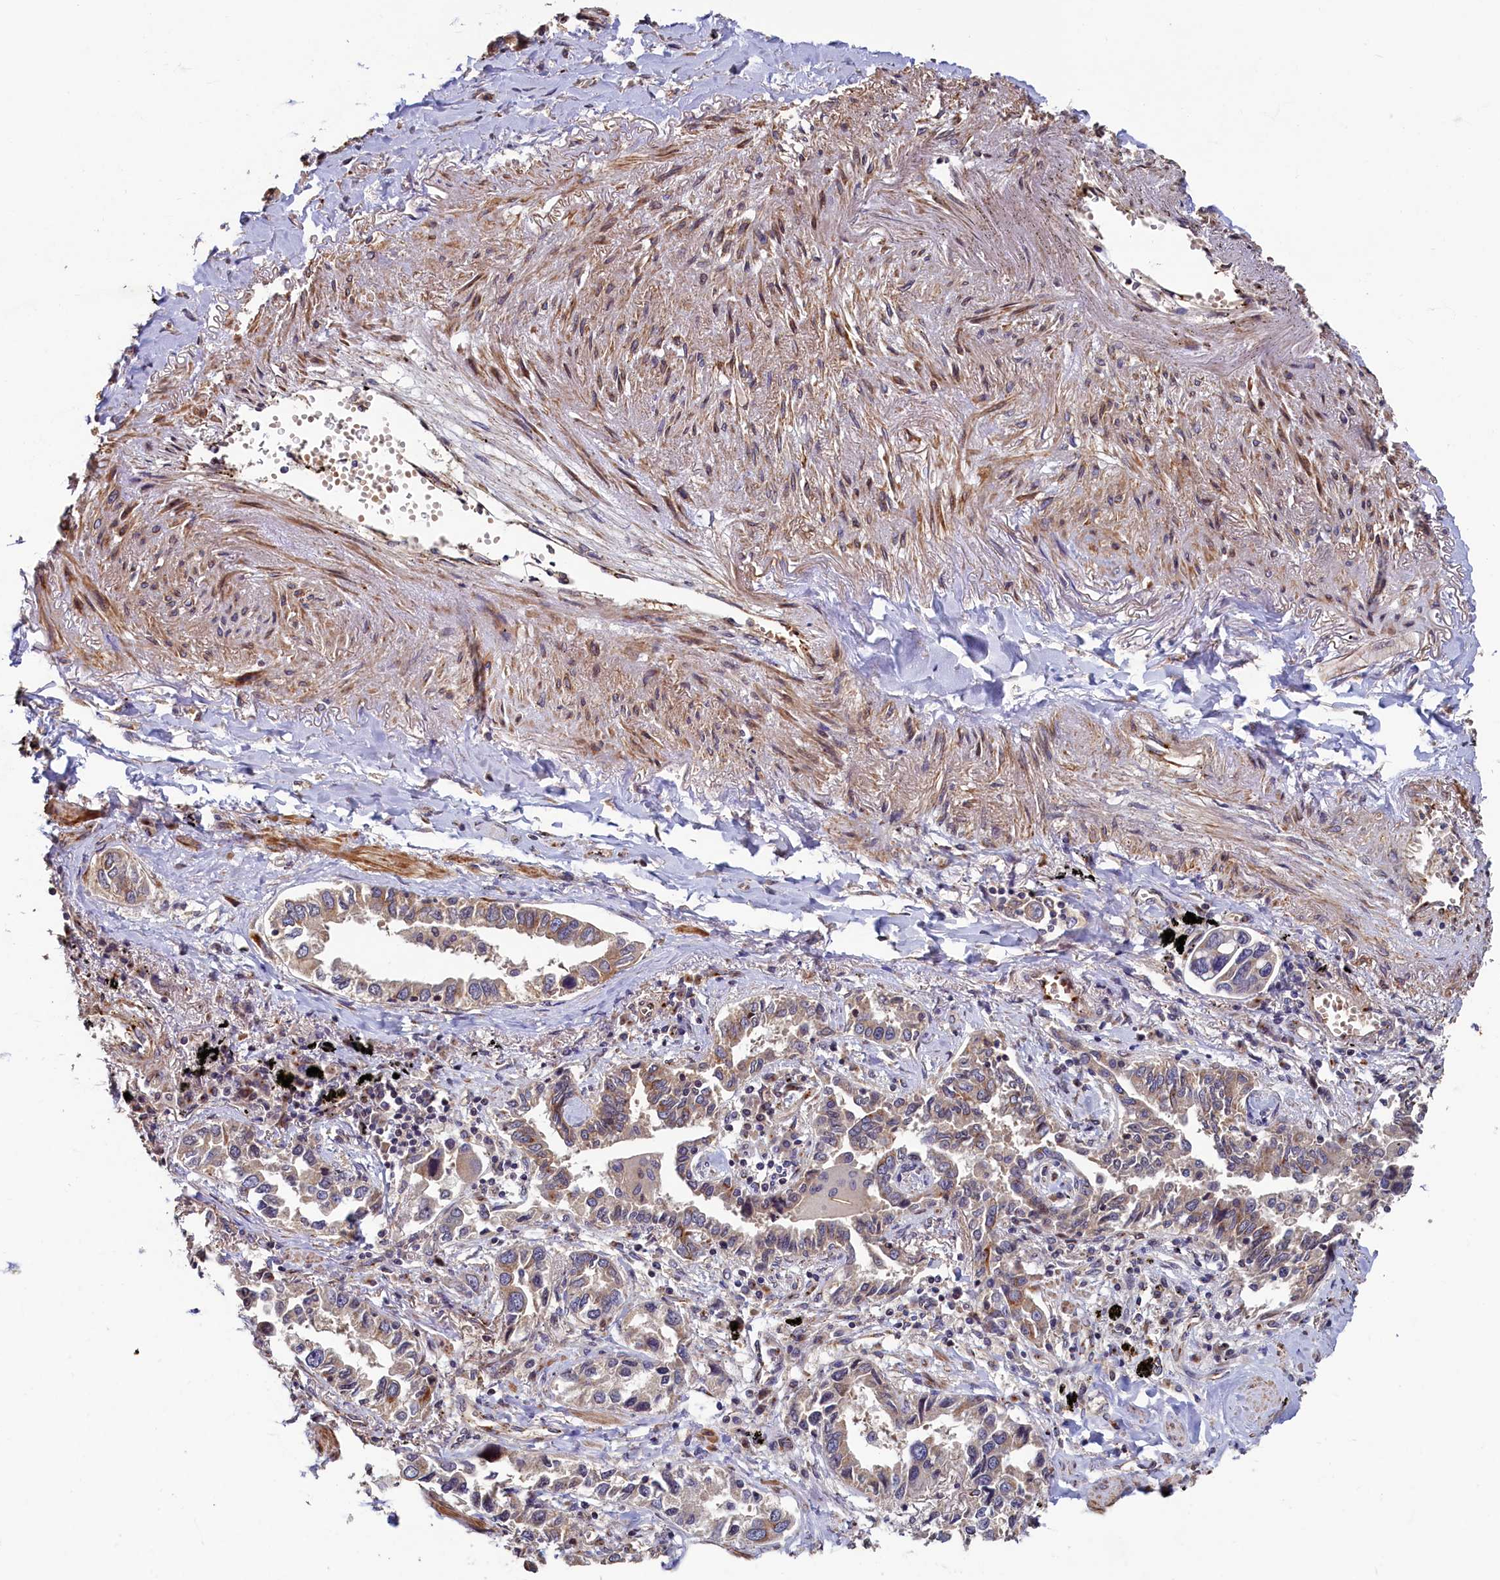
{"staining": {"intensity": "weak", "quantity": "25%-75%", "location": "cytoplasmic/membranous"}, "tissue": "lung cancer", "cell_type": "Tumor cells", "image_type": "cancer", "snomed": [{"axis": "morphology", "description": "Adenocarcinoma, NOS"}, {"axis": "topography", "description": "Lung"}], "caption": "Human adenocarcinoma (lung) stained with a brown dye reveals weak cytoplasmic/membranous positive positivity in about 25%-75% of tumor cells.", "gene": "TMEM181", "patient": {"sex": "male", "age": 67}}